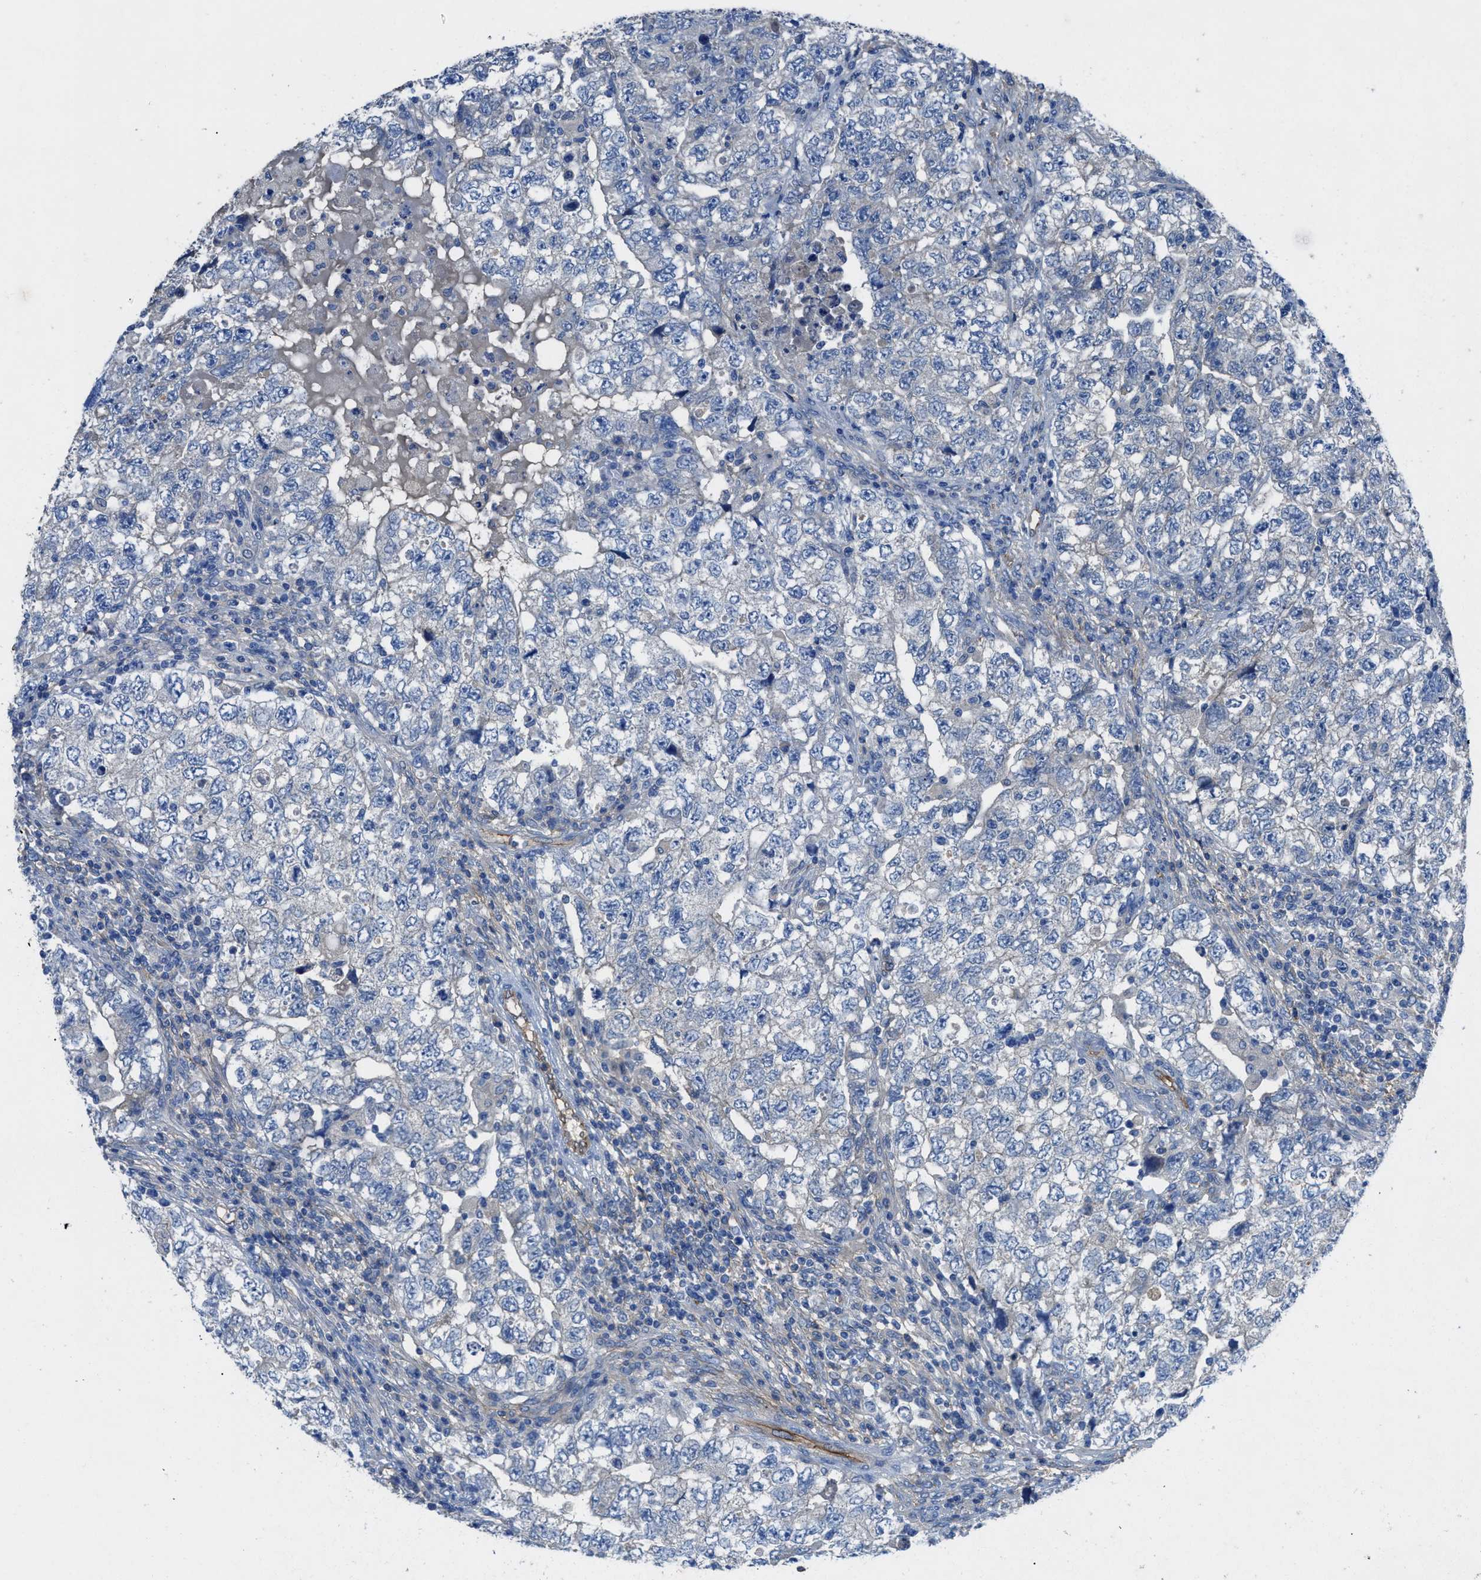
{"staining": {"intensity": "negative", "quantity": "none", "location": "none"}, "tissue": "testis cancer", "cell_type": "Tumor cells", "image_type": "cancer", "snomed": [{"axis": "morphology", "description": "Carcinoma, Embryonal, NOS"}, {"axis": "topography", "description": "Testis"}], "caption": "Immunohistochemical staining of testis cancer (embryonal carcinoma) reveals no significant staining in tumor cells. (Immunohistochemistry (ihc), brightfield microscopy, high magnification).", "gene": "PTGFRN", "patient": {"sex": "male", "age": 36}}